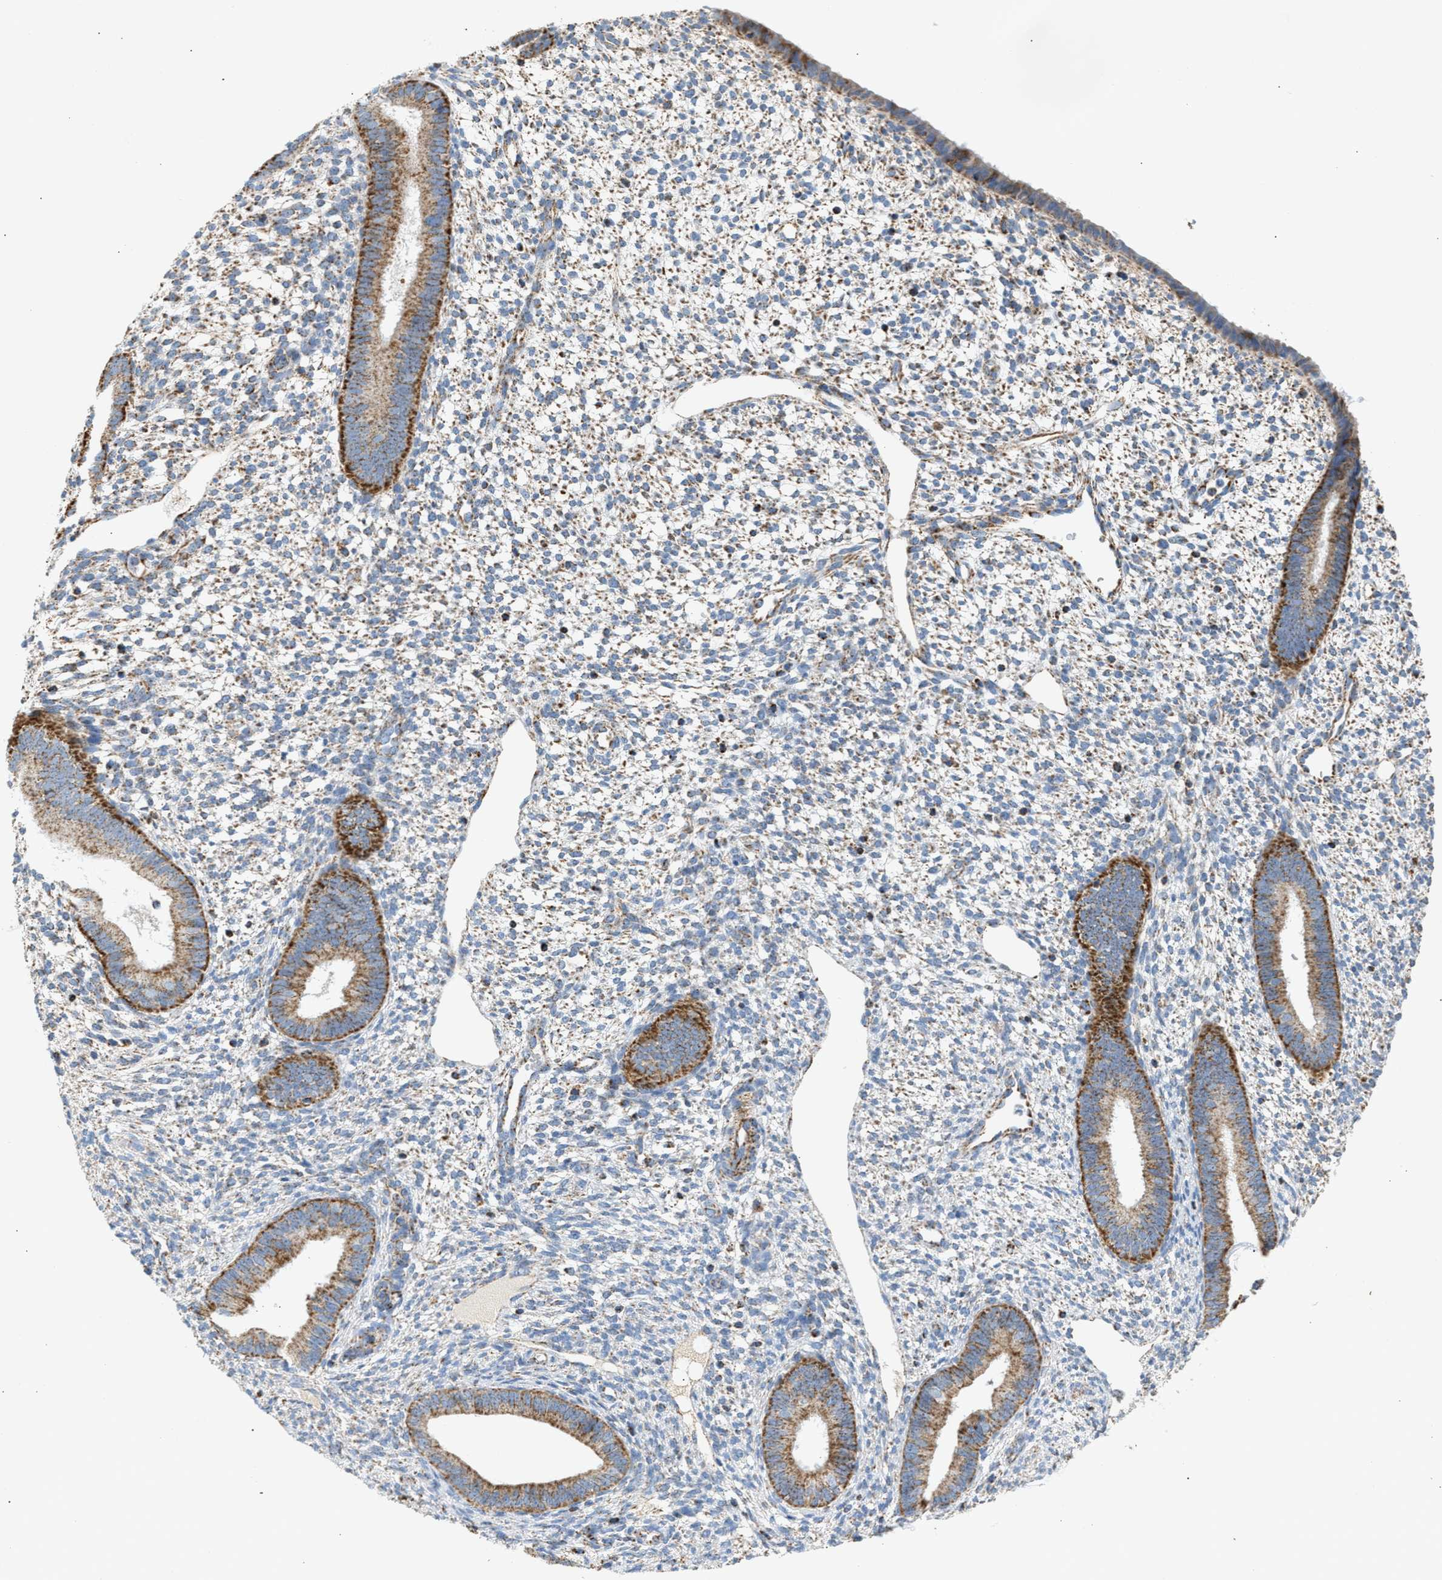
{"staining": {"intensity": "moderate", "quantity": "25%-75%", "location": "cytoplasmic/membranous"}, "tissue": "endometrium", "cell_type": "Cells in endometrial stroma", "image_type": "normal", "snomed": [{"axis": "morphology", "description": "Normal tissue, NOS"}, {"axis": "topography", "description": "Endometrium"}], "caption": "Moderate cytoplasmic/membranous protein staining is appreciated in approximately 25%-75% of cells in endometrial stroma in endometrium. (DAB IHC, brown staining for protein, blue staining for nuclei).", "gene": "OGDH", "patient": {"sex": "female", "age": 46}}